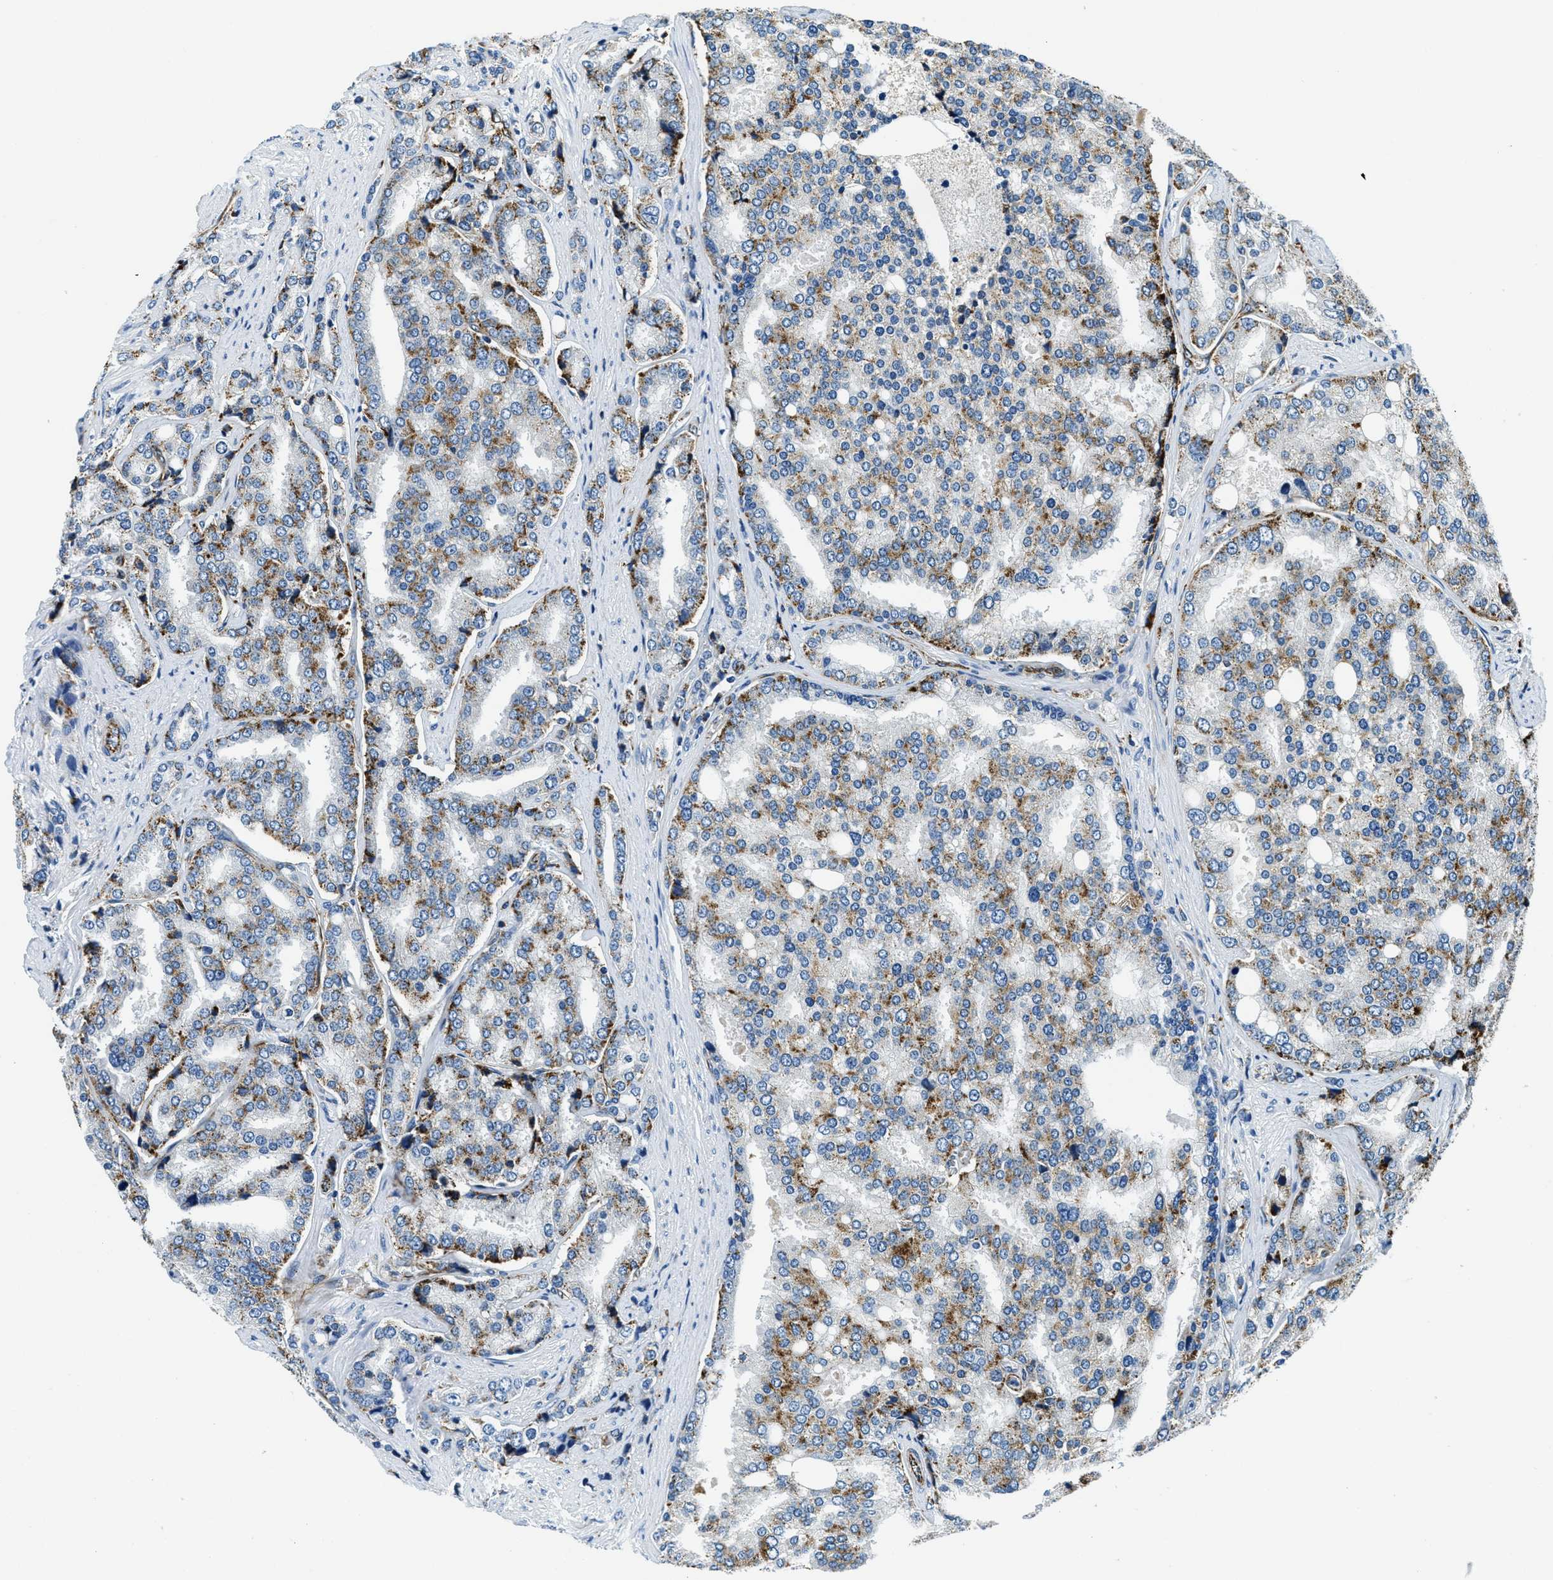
{"staining": {"intensity": "moderate", "quantity": "25%-75%", "location": "cytoplasmic/membranous"}, "tissue": "prostate cancer", "cell_type": "Tumor cells", "image_type": "cancer", "snomed": [{"axis": "morphology", "description": "Adenocarcinoma, High grade"}, {"axis": "topography", "description": "Prostate"}], "caption": "This is an image of IHC staining of prostate cancer, which shows moderate expression in the cytoplasmic/membranous of tumor cells.", "gene": "GNS", "patient": {"sex": "male", "age": 50}}